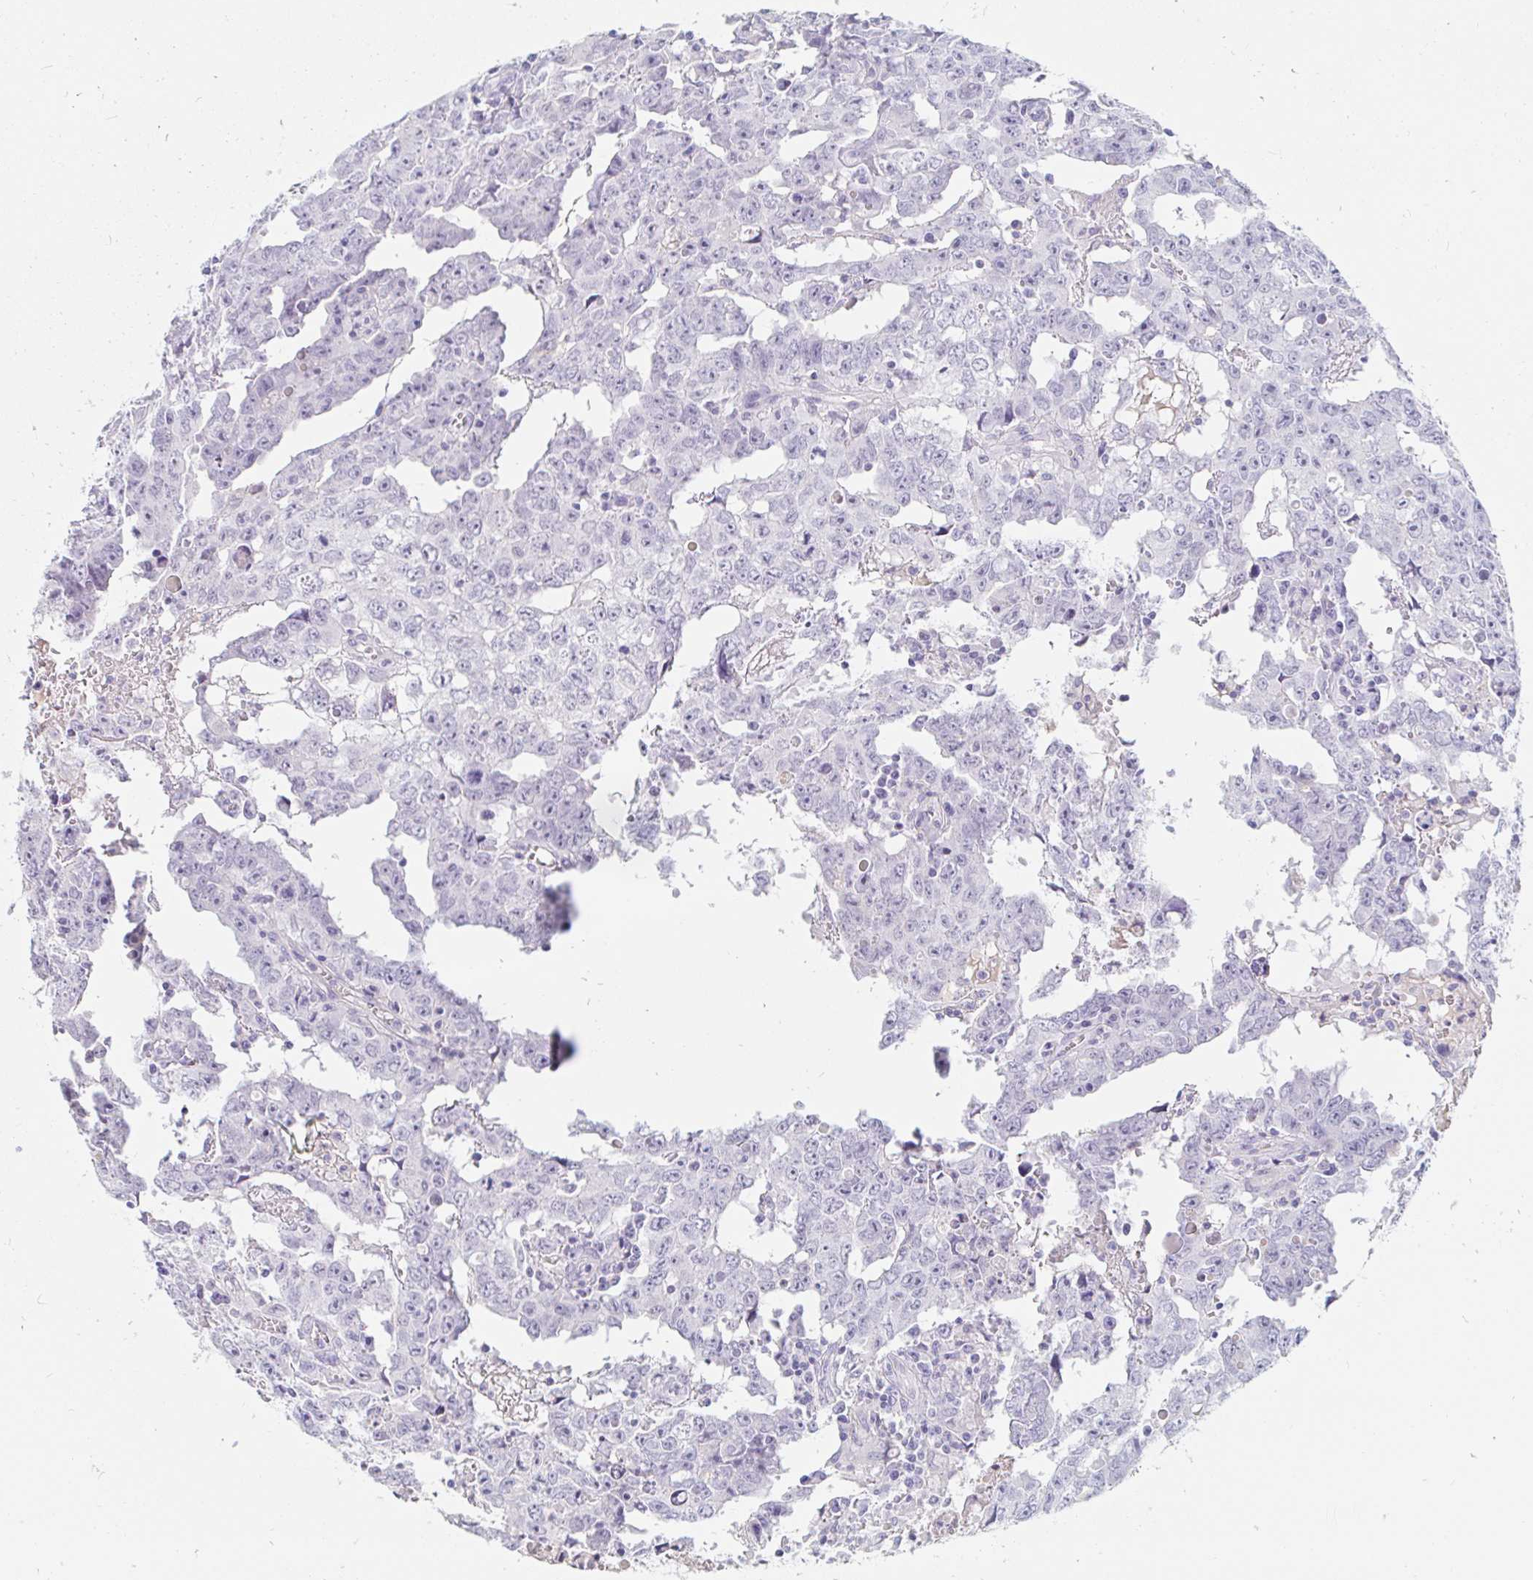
{"staining": {"intensity": "negative", "quantity": "none", "location": "none"}, "tissue": "testis cancer", "cell_type": "Tumor cells", "image_type": "cancer", "snomed": [{"axis": "morphology", "description": "Carcinoma, Embryonal, NOS"}, {"axis": "topography", "description": "Testis"}], "caption": "Embryonal carcinoma (testis) stained for a protein using IHC shows no expression tumor cells.", "gene": "TEX44", "patient": {"sex": "male", "age": 22}}